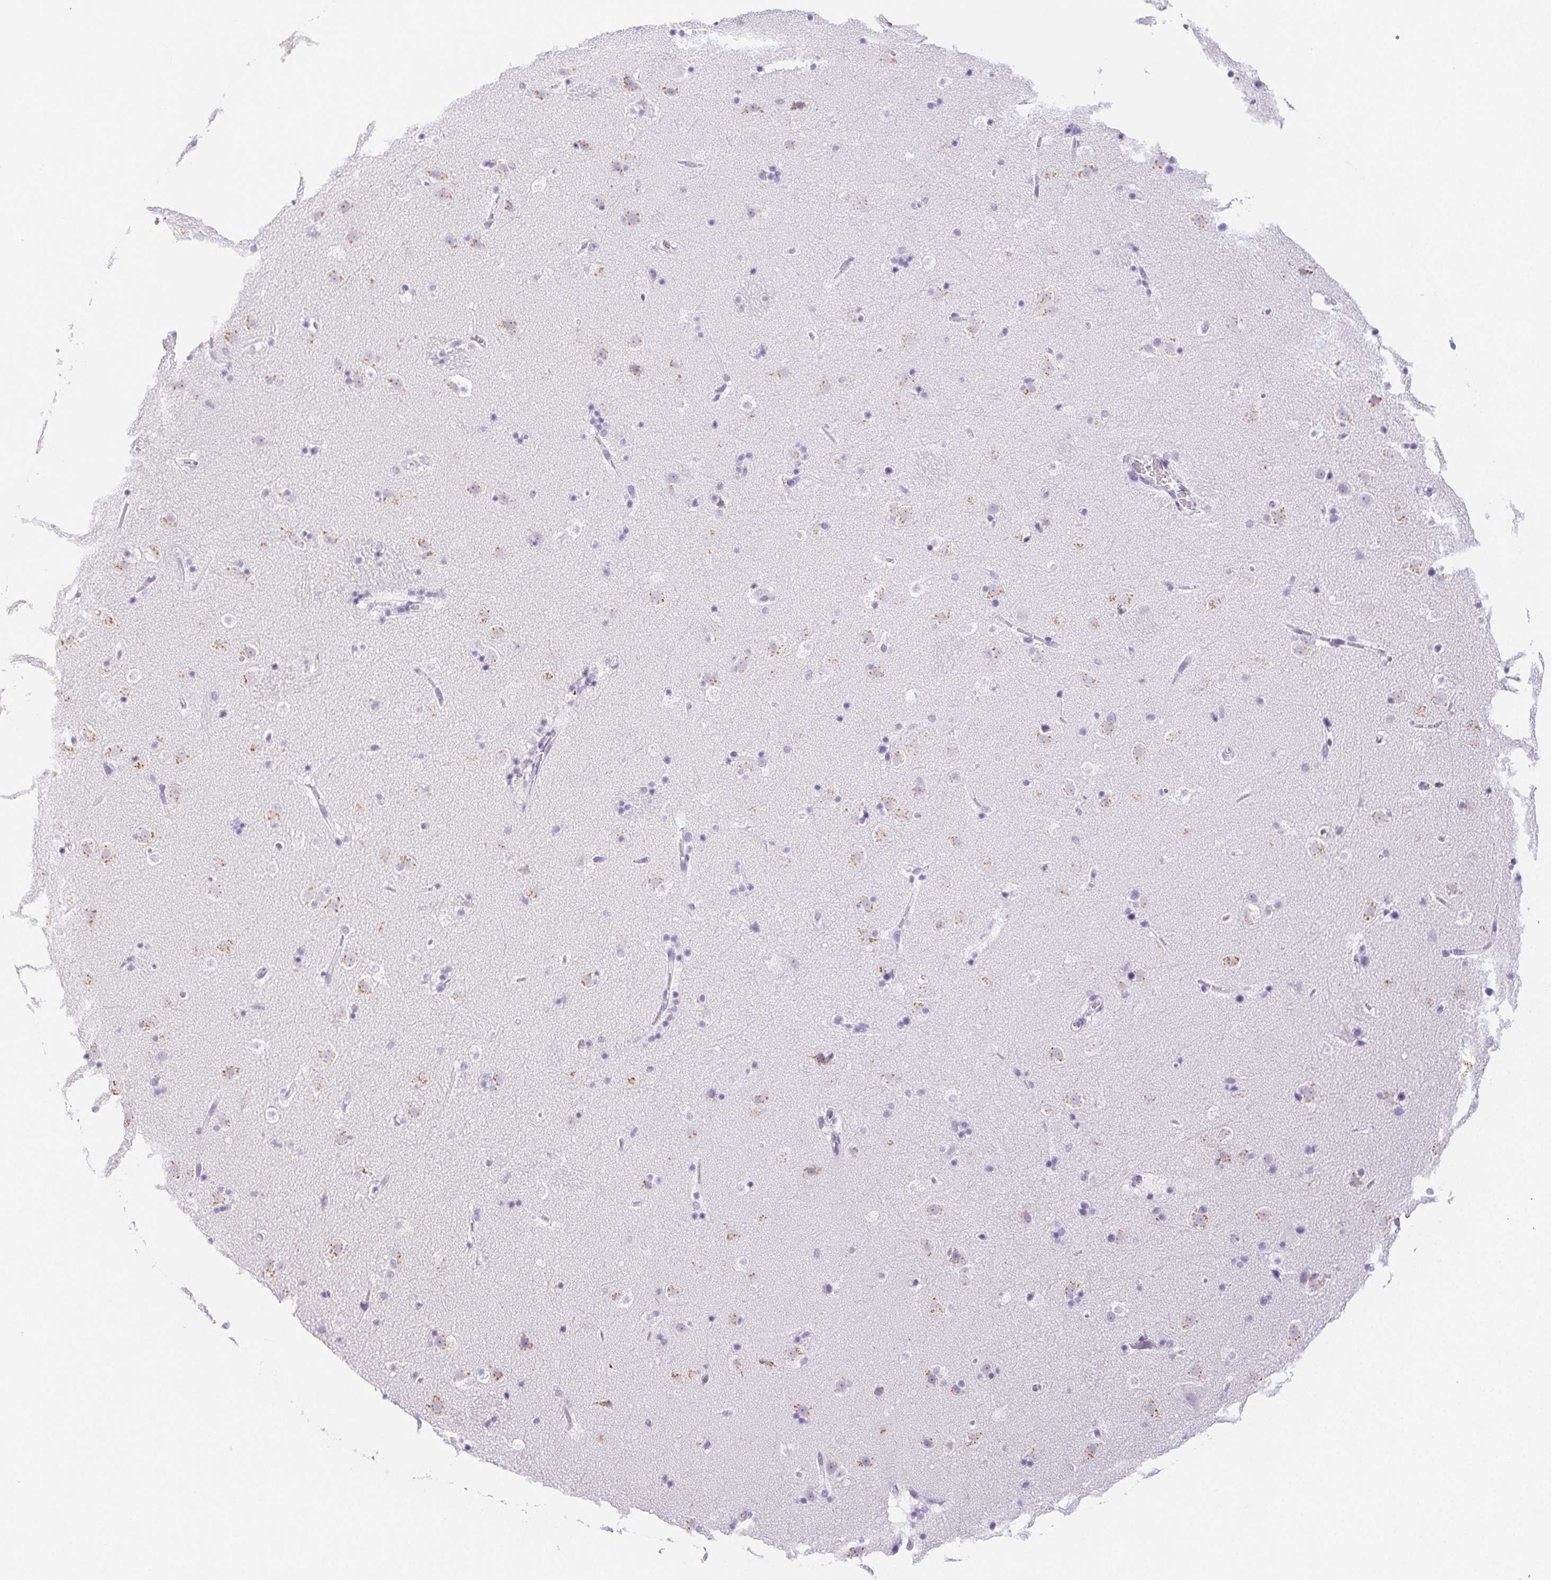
{"staining": {"intensity": "negative", "quantity": "none", "location": "none"}, "tissue": "caudate", "cell_type": "Glial cells", "image_type": "normal", "snomed": [{"axis": "morphology", "description": "Normal tissue, NOS"}, {"axis": "topography", "description": "Lateral ventricle wall"}], "caption": "Glial cells show no significant protein positivity in unremarkable caudate. (Stains: DAB immunohistochemistry with hematoxylin counter stain, Microscopy: brightfield microscopy at high magnification).", "gene": "ST8SIA3", "patient": {"sex": "male", "age": 37}}